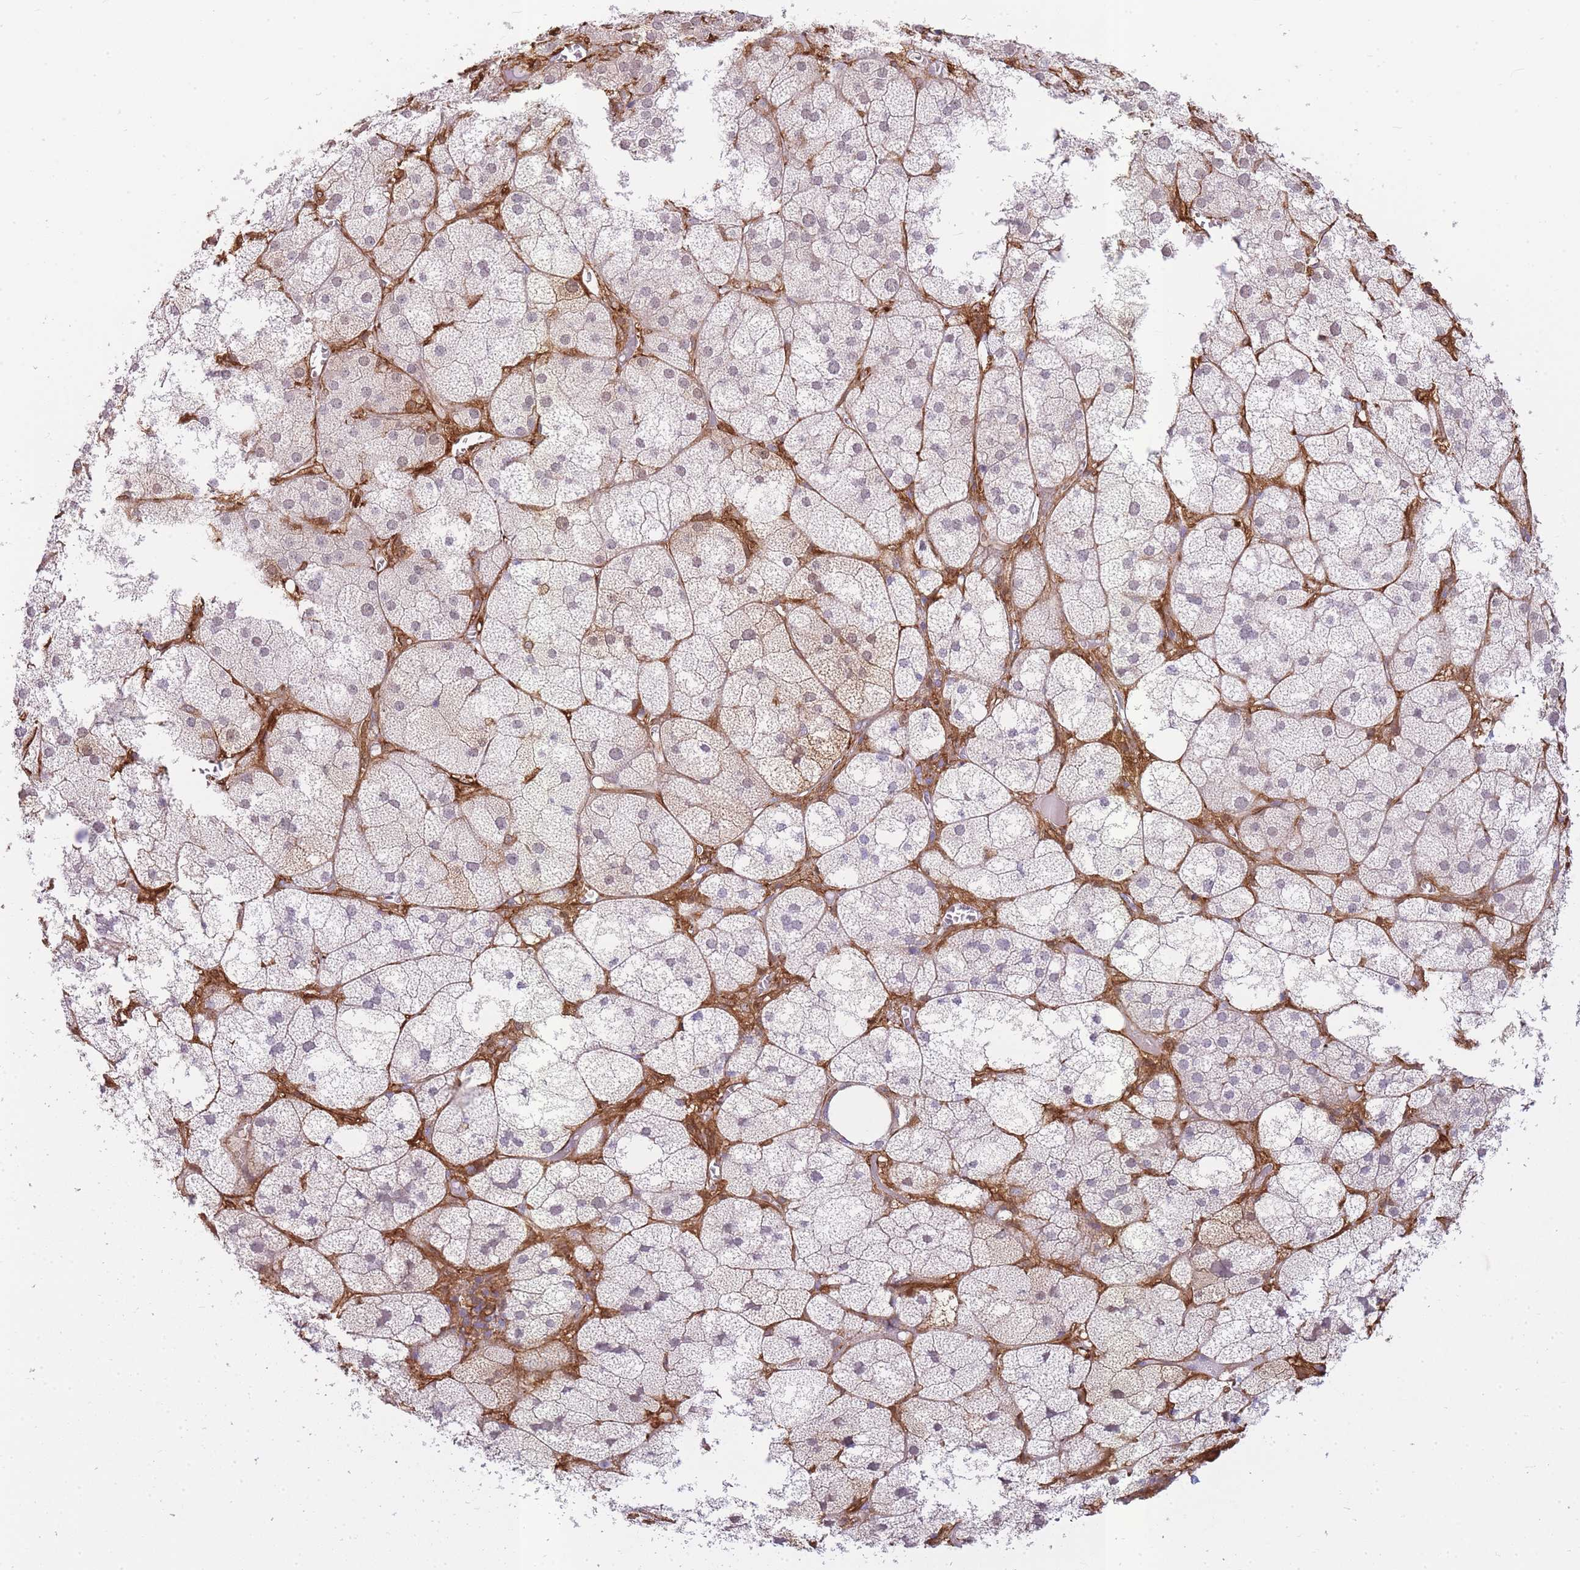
{"staining": {"intensity": "moderate", "quantity": "<25%", "location": "cytoplasmic/membranous"}, "tissue": "adrenal gland", "cell_type": "Glandular cells", "image_type": "normal", "snomed": [{"axis": "morphology", "description": "Normal tissue, NOS"}, {"axis": "topography", "description": "Adrenal gland"}], "caption": "Immunohistochemical staining of unremarkable adrenal gland reveals low levels of moderate cytoplasmic/membranous positivity in about <25% of glandular cells. Ihc stains the protein in brown and the nuclei are stained blue.", "gene": "ECPAS", "patient": {"sex": "female", "age": 61}}